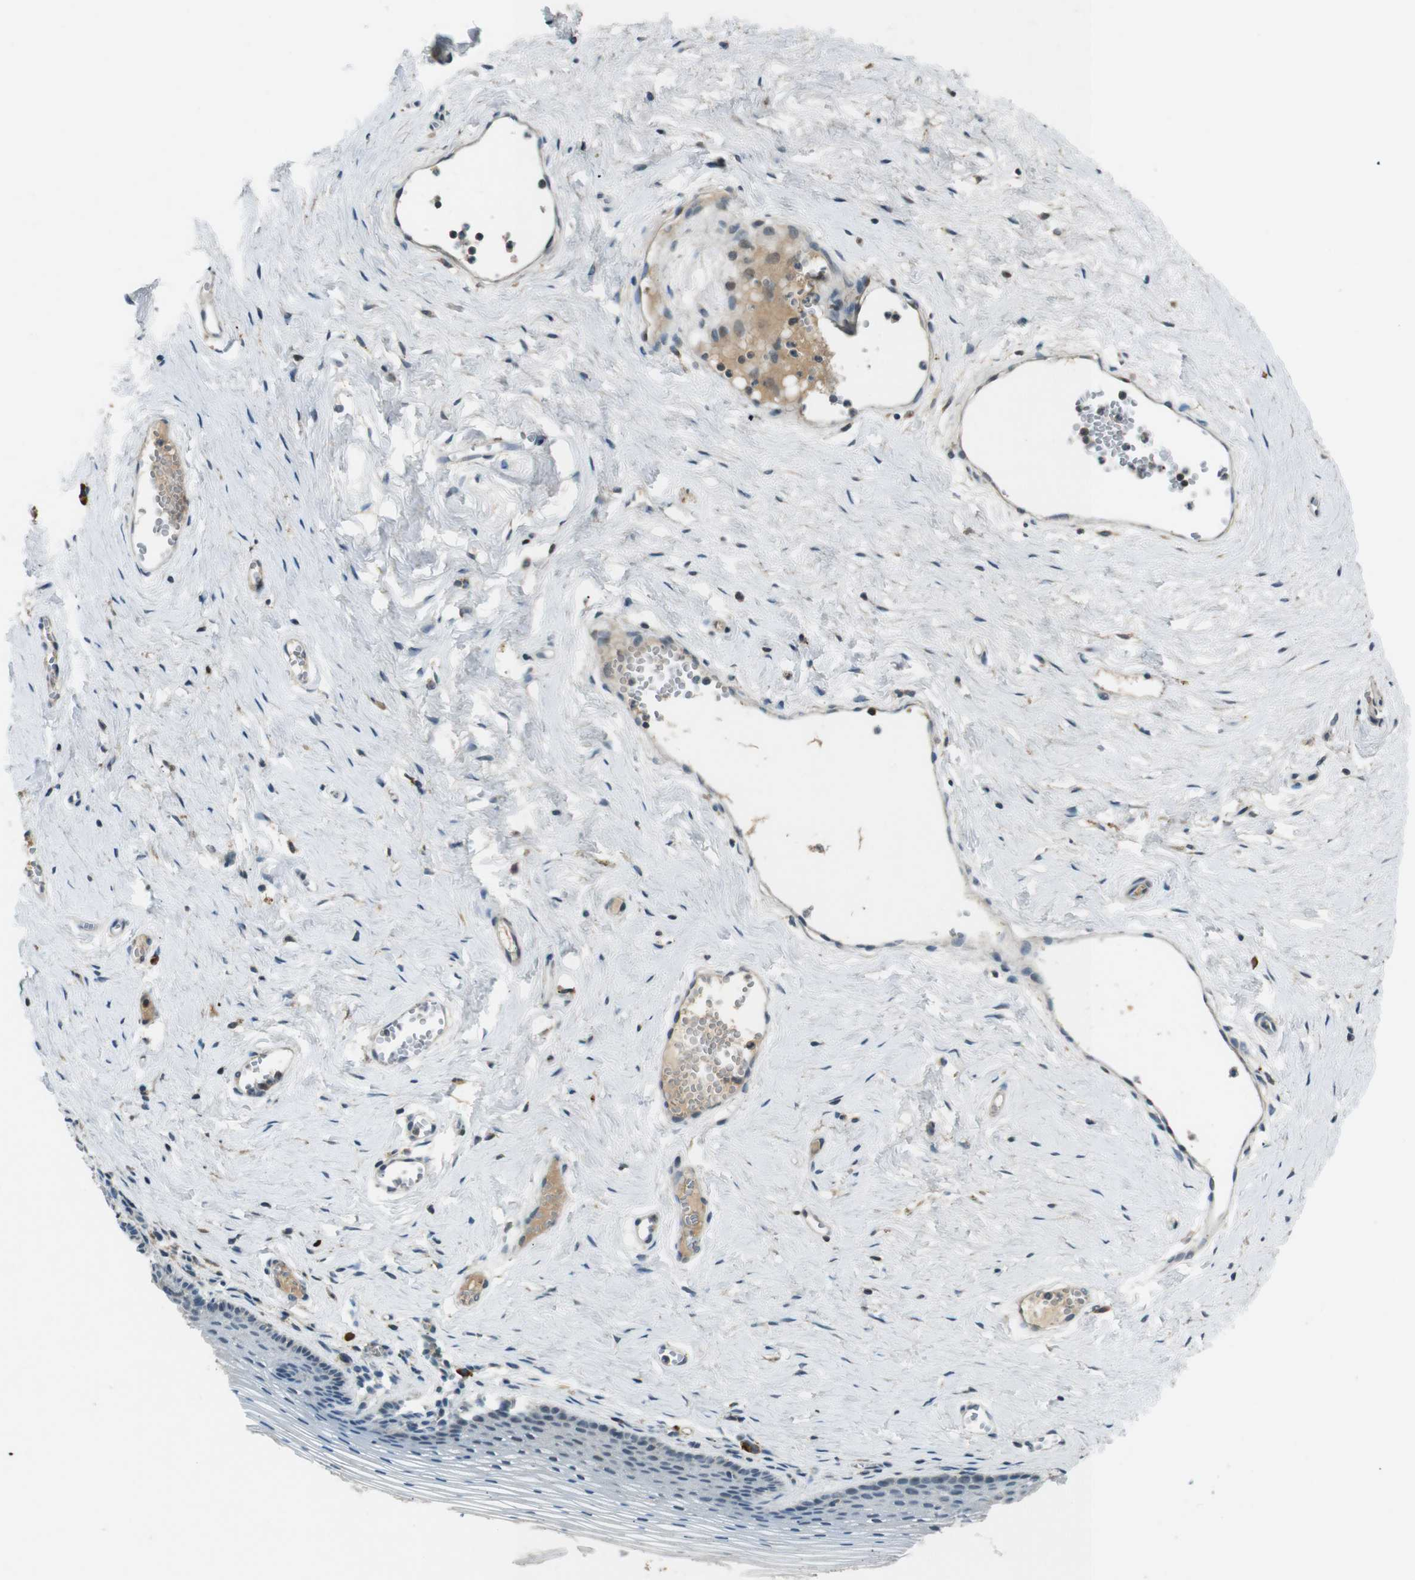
{"staining": {"intensity": "negative", "quantity": "none", "location": "none"}, "tissue": "vagina", "cell_type": "Squamous epithelial cells", "image_type": "normal", "snomed": [{"axis": "morphology", "description": "Normal tissue, NOS"}, {"axis": "topography", "description": "Vagina"}], "caption": "Protein analysis of normal vagina exhibits no significant positivity in squamous epithelial cells.", "gene": "MAGI2", "patient": {"sex": "female", "age": 32}}